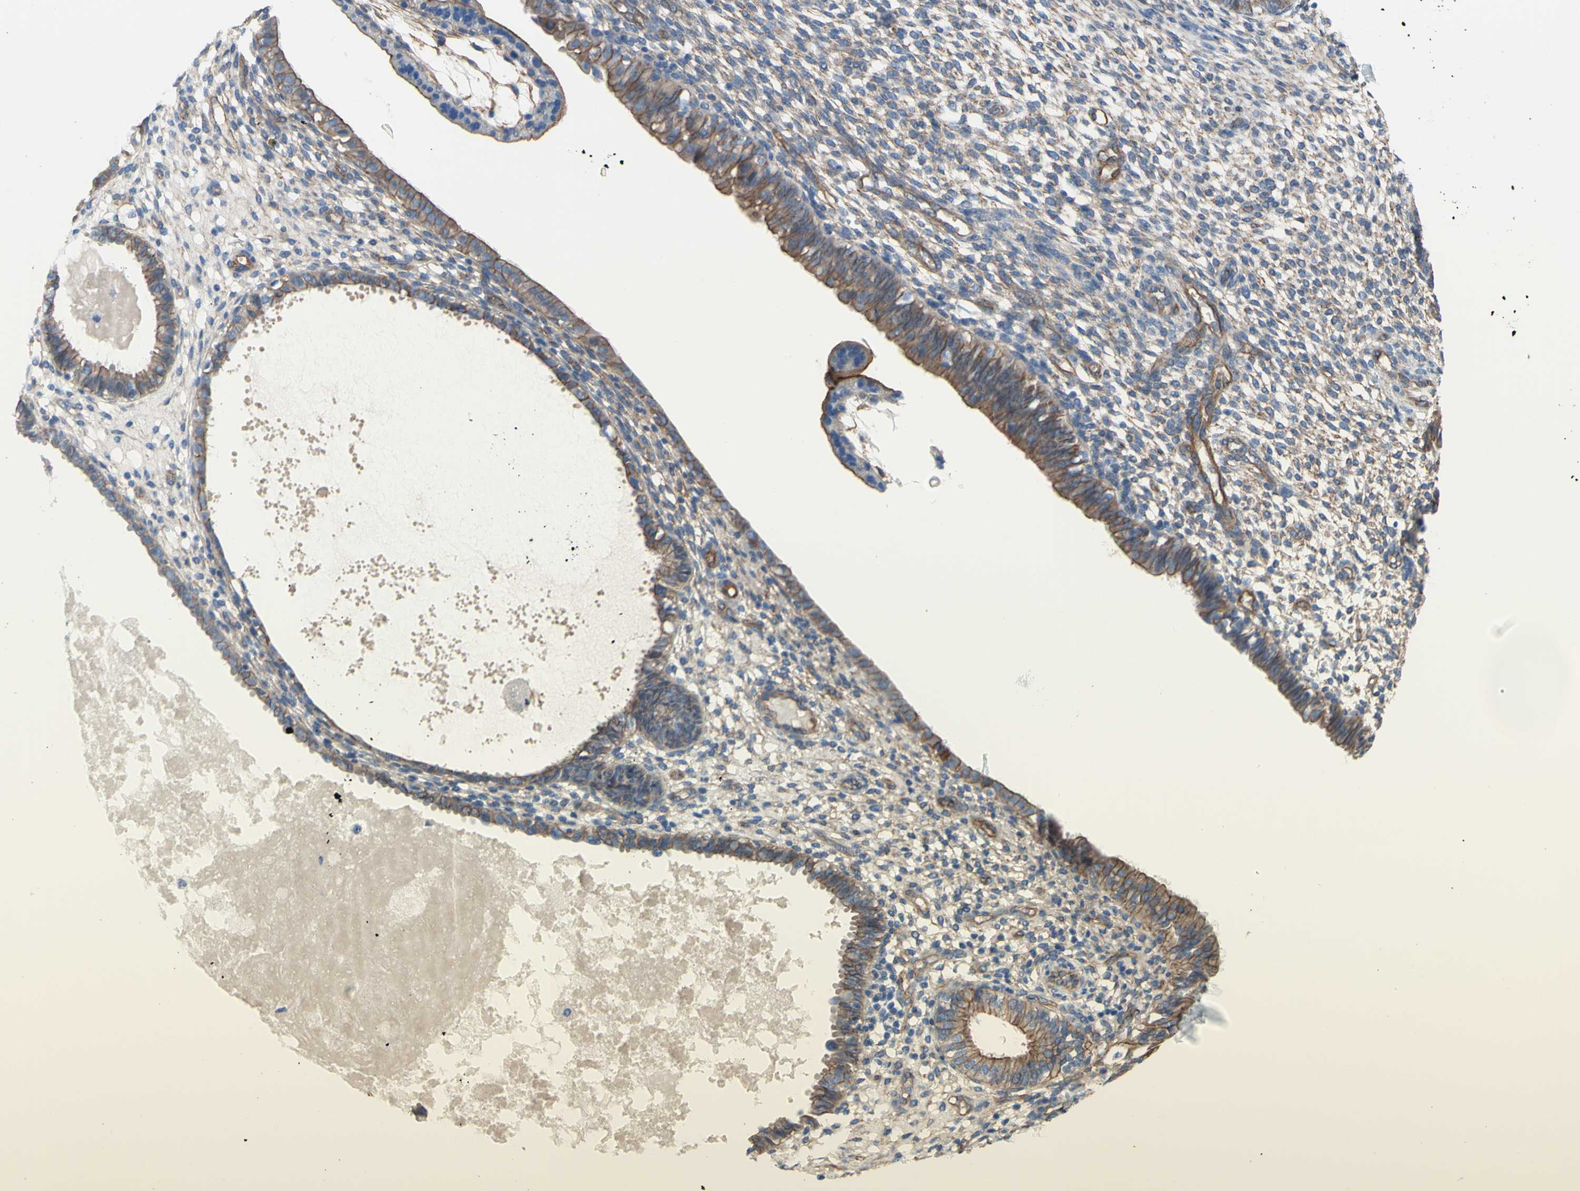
{"staining": {"intensity": "weak", "quantity": ">75%", "location": "cytoplasmic/membranous"}, "tissue": "endometrium", "cell_type": "Cells in endometrial stroma", "image_type": "normal", "snomed": [{"axis": "morphology", "description": "Normal tissue, NOS"}, {"axis": "topography", "description": "Endometrium"}], "caption": "IHC image of normal human endometrium stained for a protein (brown), which exhibits low levels of weak cytoplasmic/membranous expression in about >75% of cells in endometrial stroma.", "gene": "TPBG", "patient": {"sex": "female", "age": 61}}